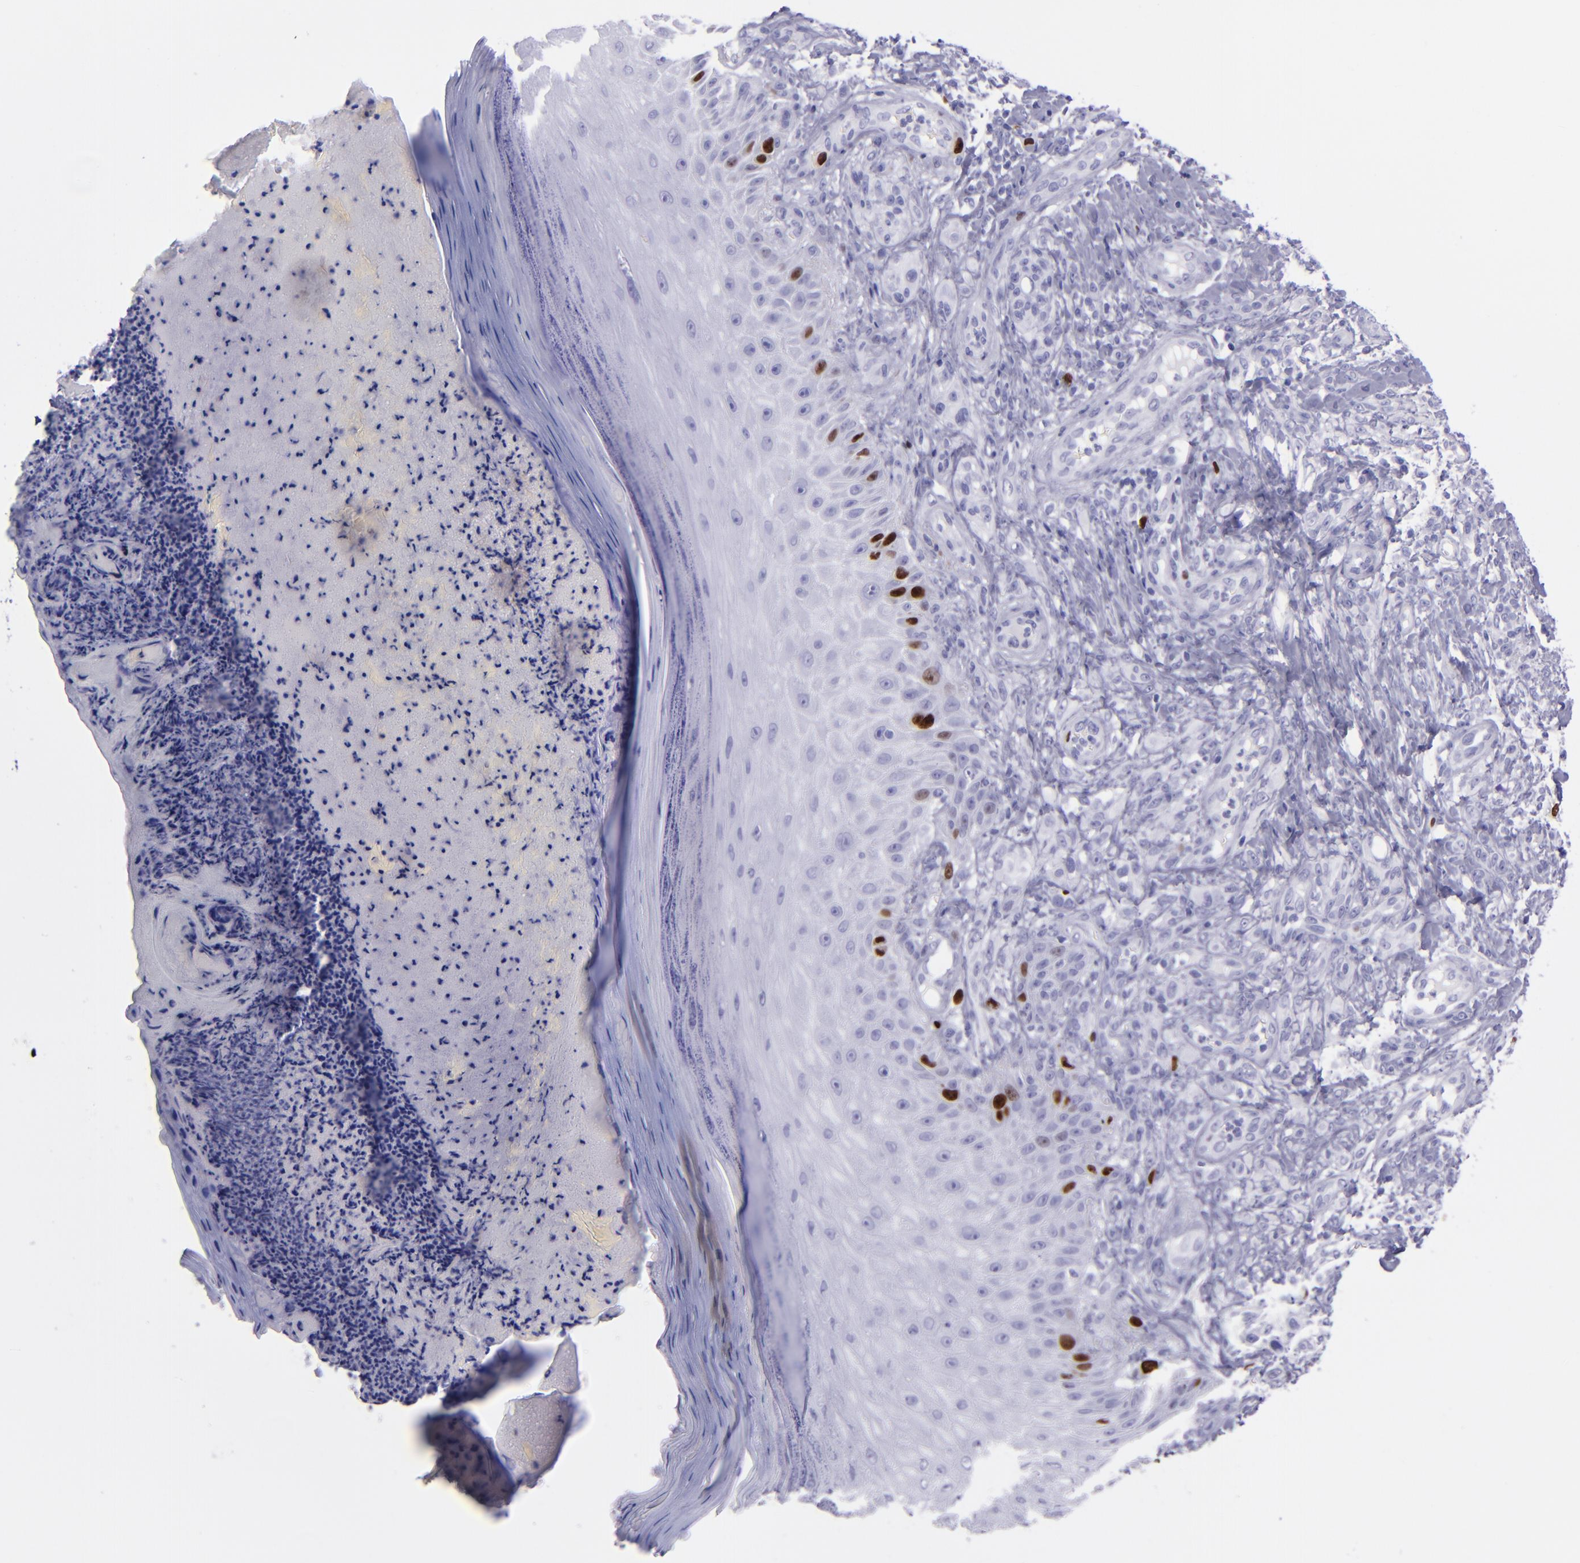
{"staining": {"intensity": "negative", "quantity": "none", "location": "none"}, "tissue": "melanoma", "cell_type": "Tumor cells", "image_type": "cancer", "snomed": [{"axis": "morphology", "description": "Malignant melanoma, NOS"}, {"axis": "topography", "description": "Skin"}], "caption": "Immunohistochemistry photomicrograph of melanoma stained for a protein (brown), which reveals no positivity in tumor cells.", "gene": "TOP2A", "patient": {"sex": "male", "age": 57}}